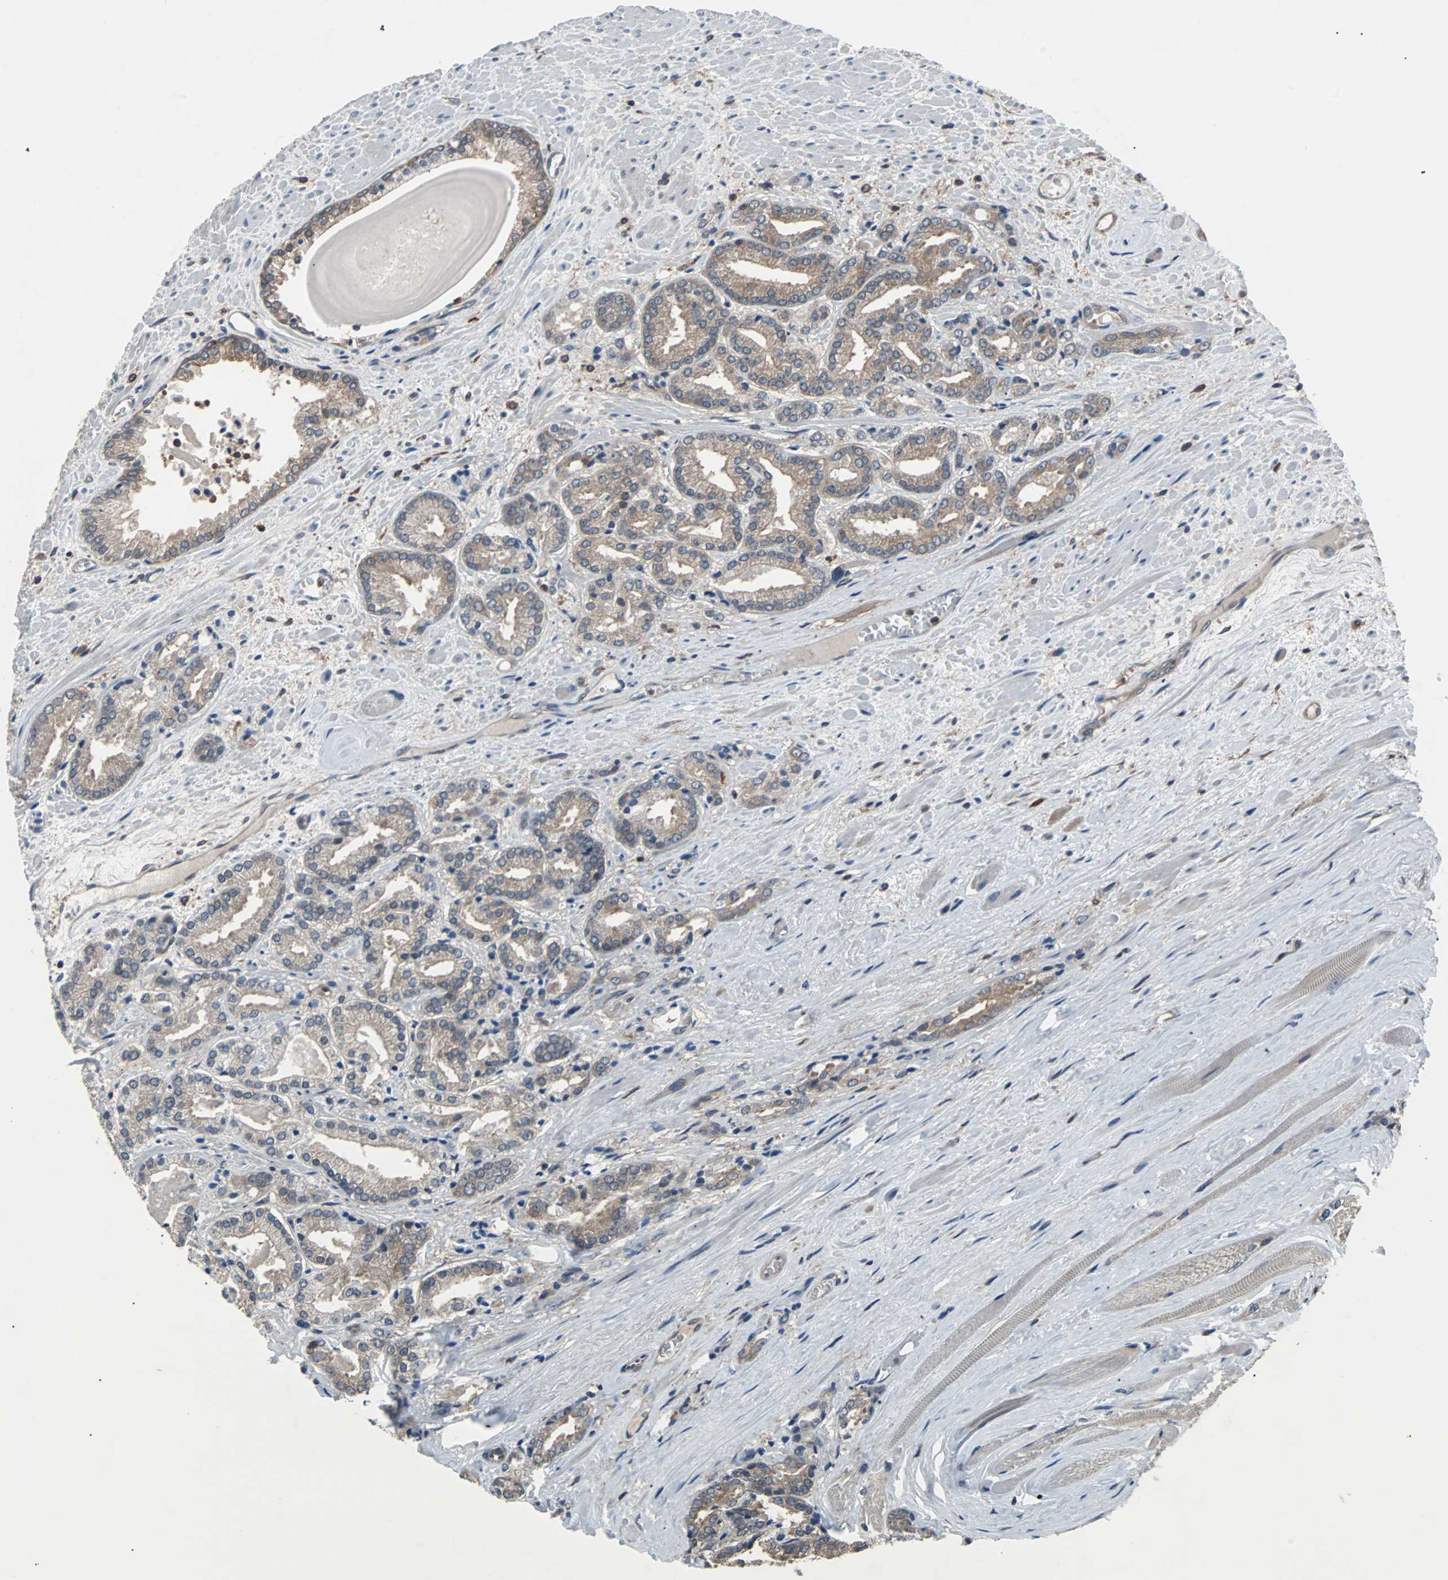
{"staining": {"intensity": "weak", "quantity": ">75%", "location": "cytoplasmic/membranous"}, "tissue": "prostate cancer", "cell_type": "Tumor cells", "image_type": "cancer", "snomed": [{"axis": "morphology", "description": "Adenocarcinoma, Low grade"}, {"axis": "topography", "description": "Prostate"}], "caption": "IHC staining of prostate cancer, which demonstrates low levels of weak cytoplasmic/membranous expression in approximately >75% of tumor cells indicating weak cytoplasmic/membranous protein expression. The staining was performed using DAB (3,3'-diaminobenzidine) (brown) for protein detection and nuclei were counterstained in hematoxylin (blue).", "gene": "PAK1", "patient": {"sex": "male", "age": 59}}